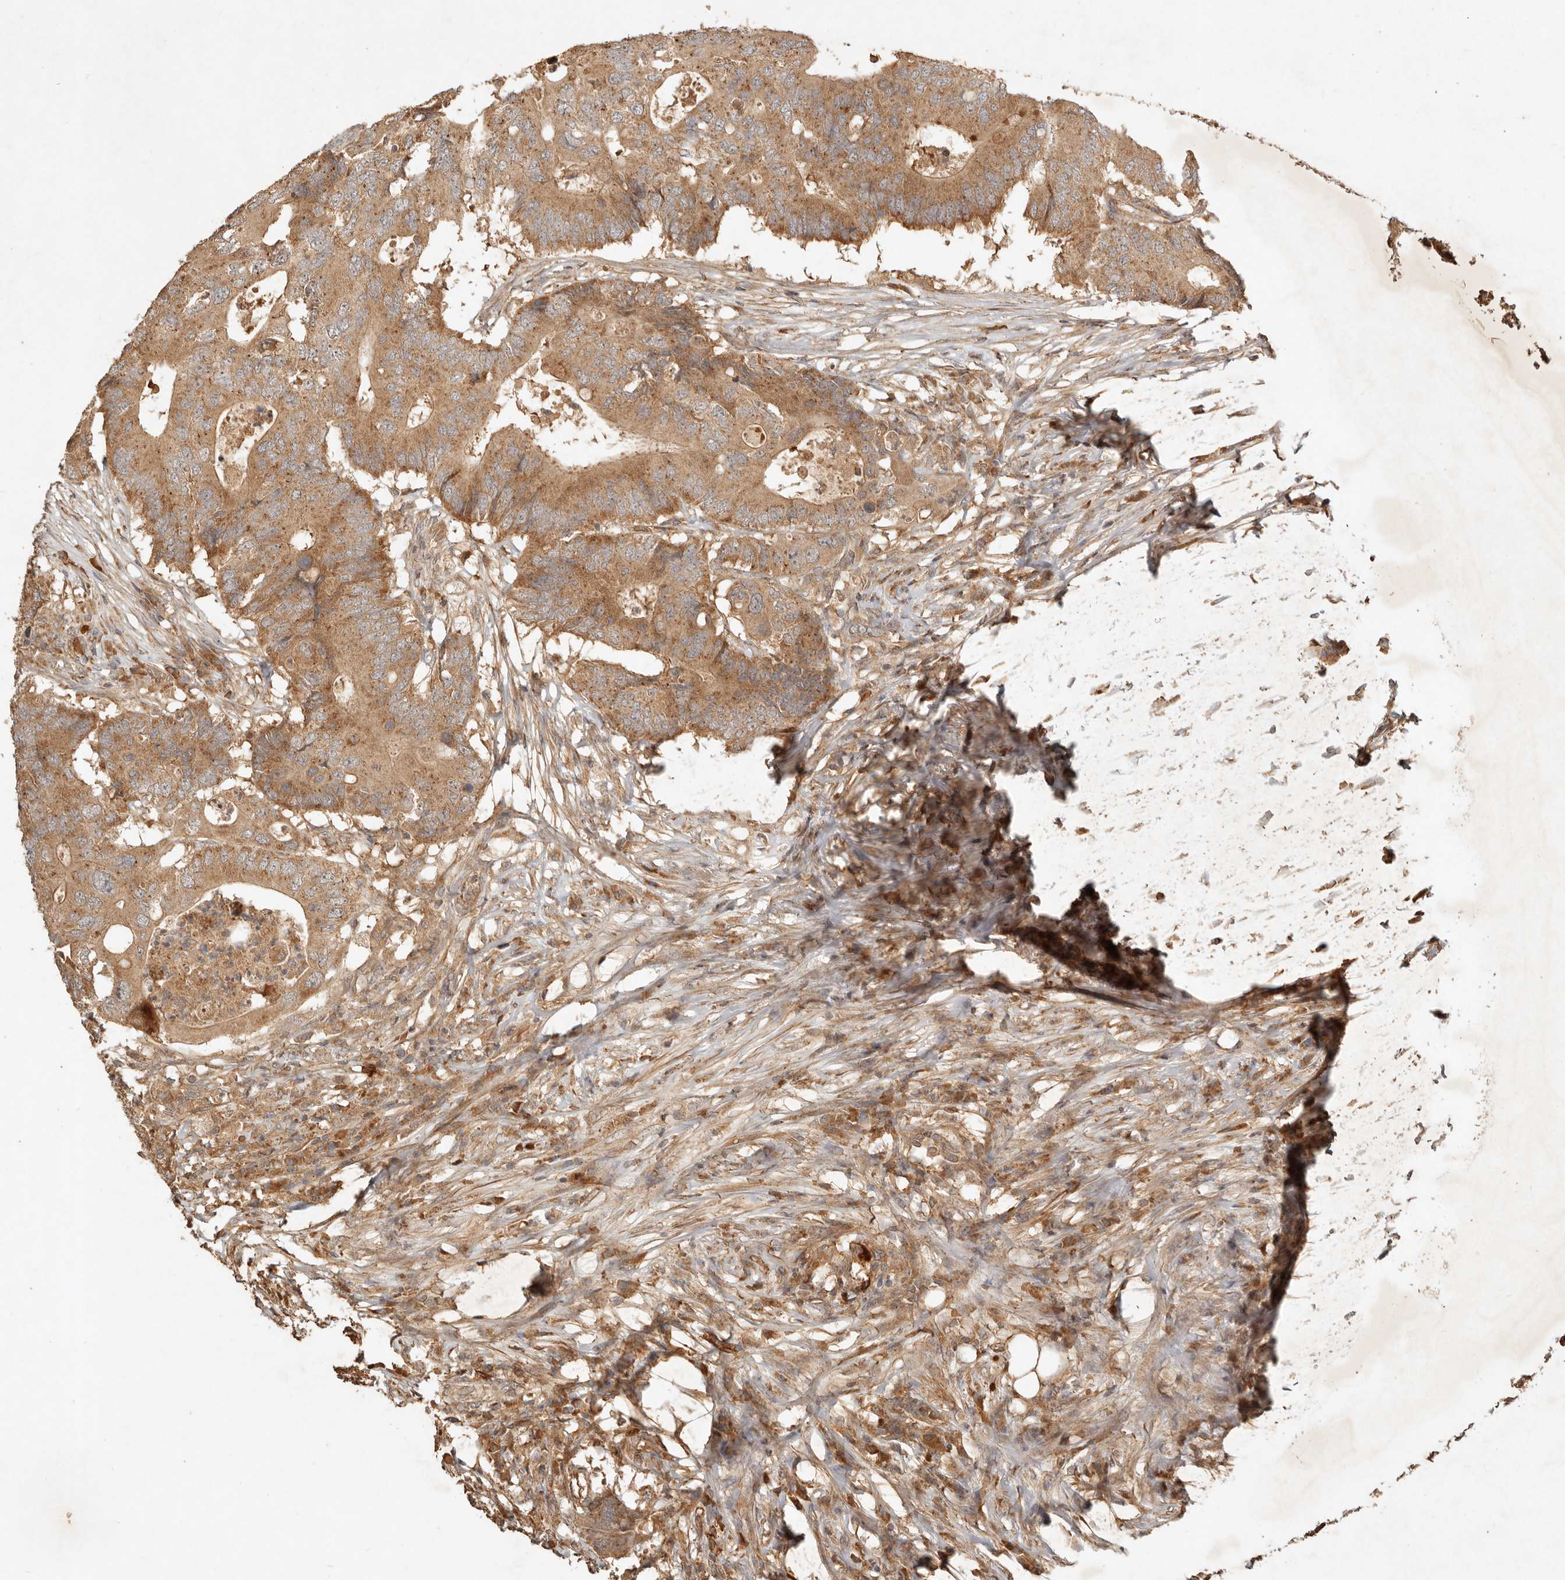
{"staining": {"intensity": "moderate", "quantity": ">75%", "location": "cytoplasmic/membranous"}, "tissue": "colorectal cancer", "cell_type": "Tumor cells", "image_type": "cancer", "snomed": [{"axis": "morphology", "description": "Adenocarcinoma, NOS"}, {"axis": "topography", "description": "Colon"}], "caption": "The micrograph shows immunohistochemical staining of adenocarcinoma (colorectal). There is moderate cytoplasmic/membranous expression is identified in approximately >75% of tumor cells.", "gene": "CLEC4C", "patient": {"sex": "male", "age": 71}}